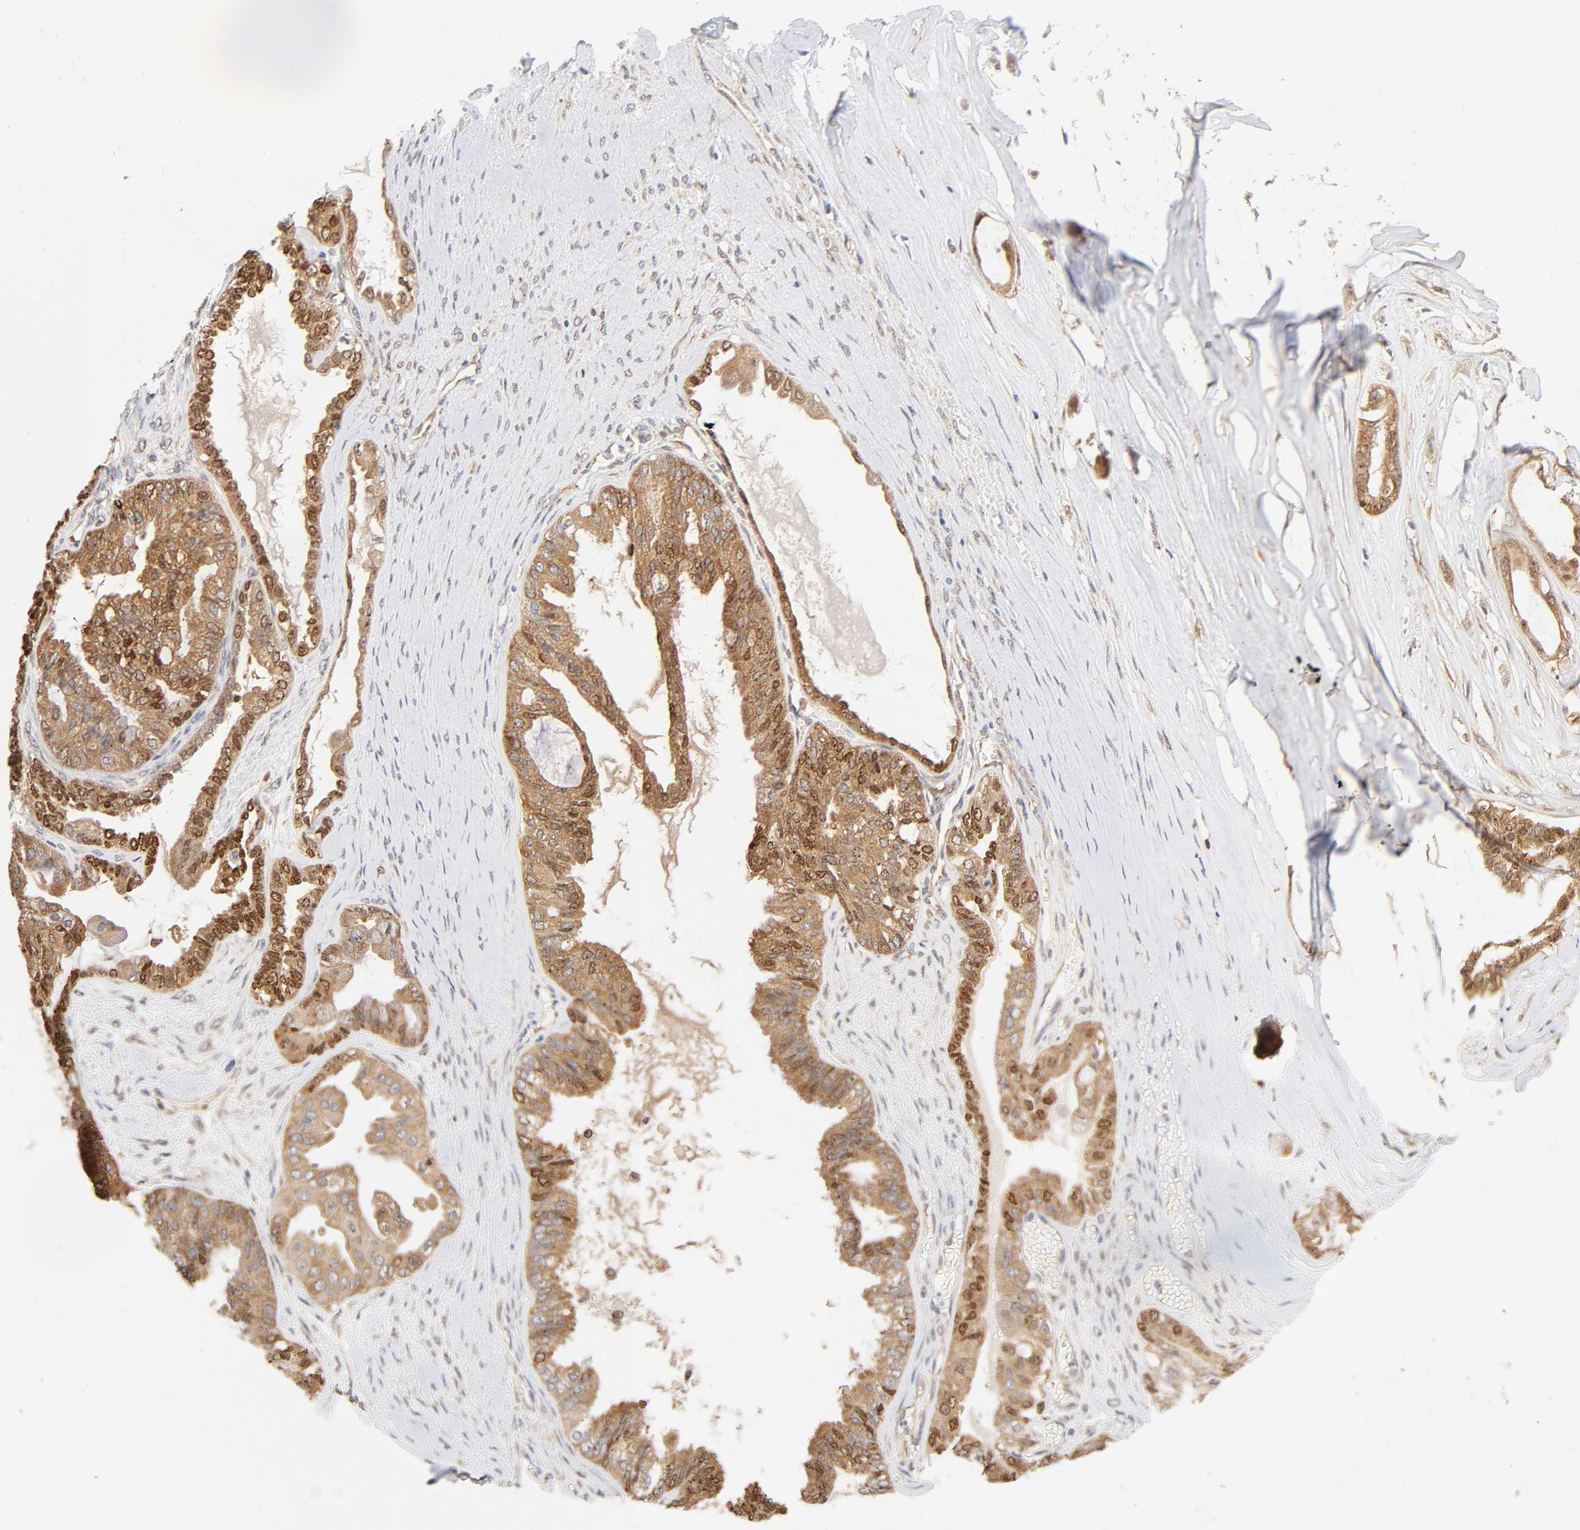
{"staining": {"intensity": "moderate", "quantity": ">75%", "location": "cytoplasmic/membranous,nuclear"}, "tissue": "ovarian cancer", "cell_type": "Tumor cells", "image_type": "cancer", "snomed": [{"axis": "morphology", "description": "Carcinoma, NOS"}, {"axis": "morphology", "description": "Carcinoma, endometroid"}, {"axis": "topography", "description": "Ovary"}], "caption": "Immunohistochemistry (IHC) photomicrograph of ovarian cancer stained for a protein (brown), which reveals medium levels of moderate cytoplasmic/membranous and nuclear positivity in about >75% of tumor cells.", "gene": "PAFAH1B1", "patient": {"sex": "female", "age": 50}}